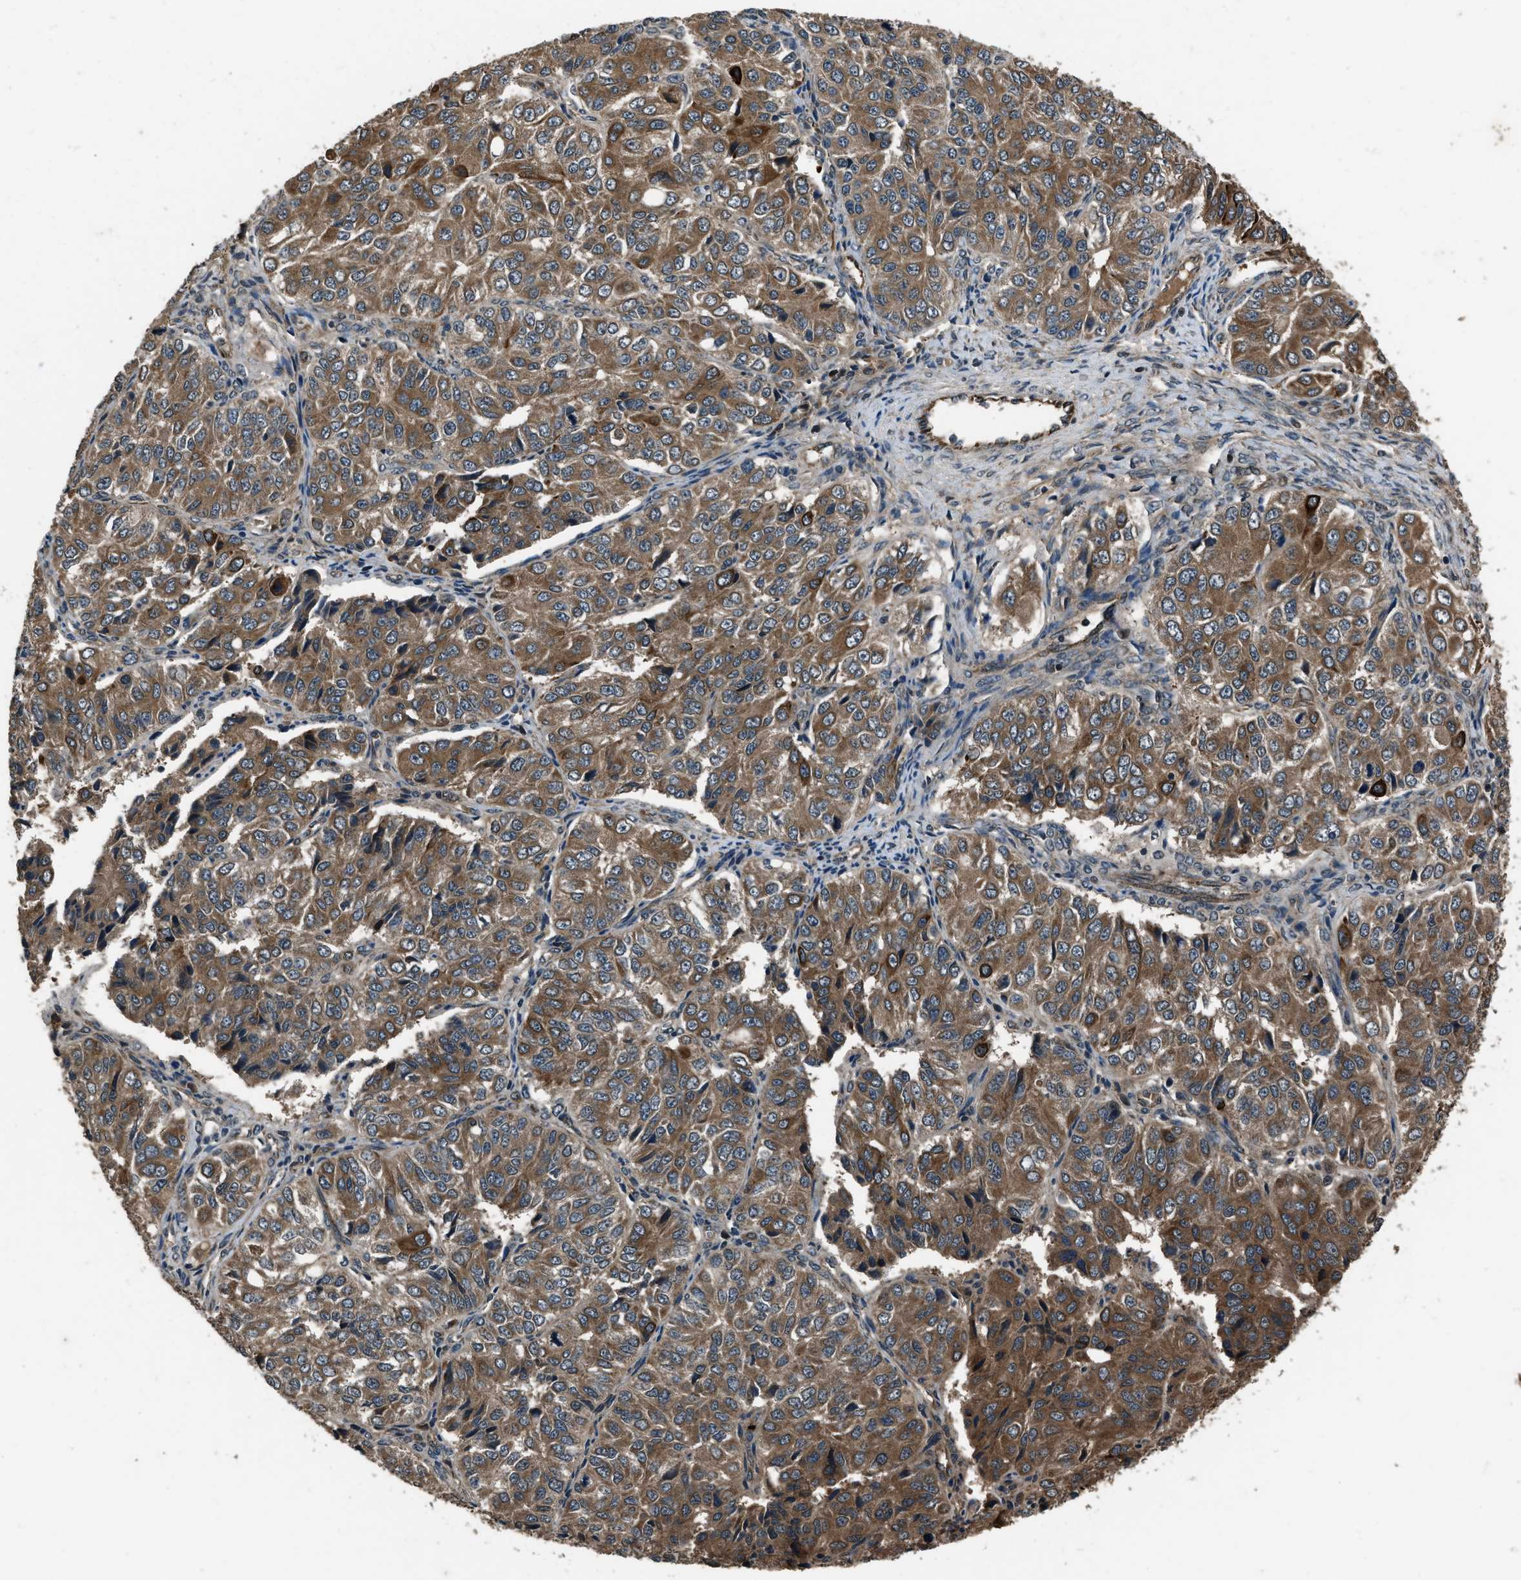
{"staining": {"intensity": "moderate", "quantity": ">75%", "location": "cytoplasmic/membranous"}, "tissue": "ovarian cancer", "cell_type": "Tumor cells", "image_type": "cancer", "snomed": [{"axis": "morphology", "description": "Carcinoma, endometroid"}, {"axis": "topography", "description": "Ovary"}], "caption": "Ovarian endometroid carcinoma tissue exhibits moderate cytoplasmic/membranous positivity in about >75% of tumor cells", "gene": "IRAK4", "patient": {"sex": "female", "age": 51}}